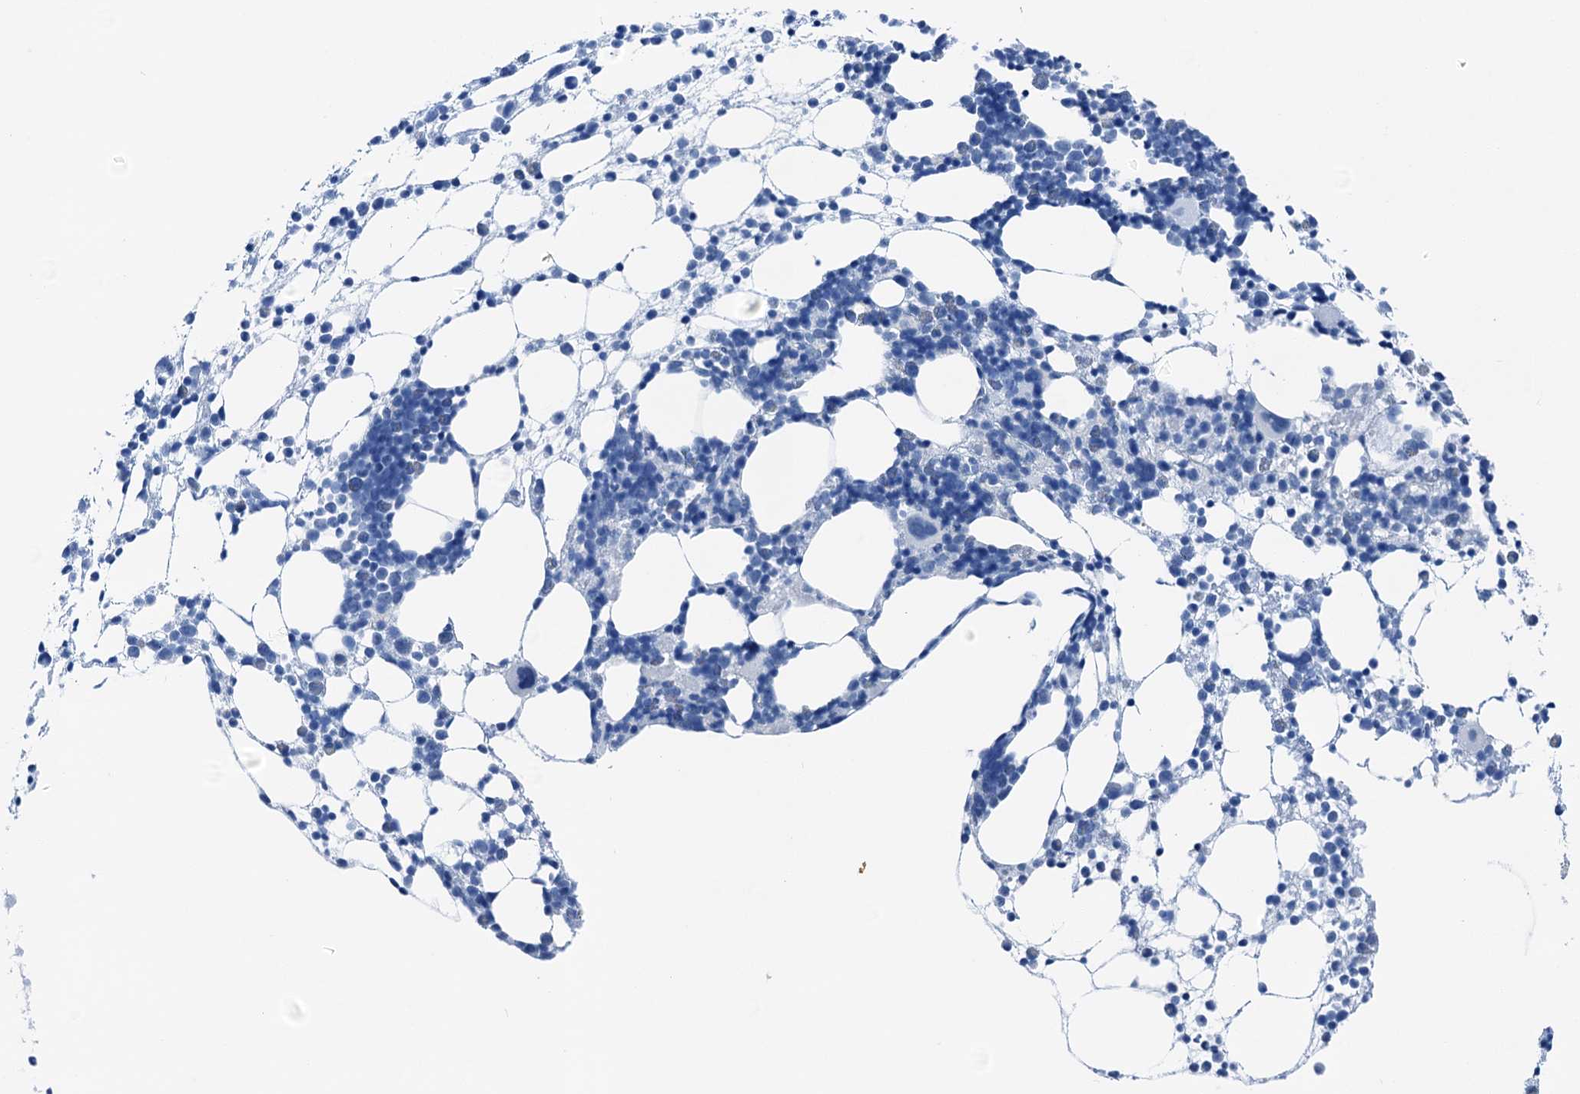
{"staining": {"intensity": "negative", "quantity": "none", "location": "none"}, "tissue": "bone marrow", "cell_type": "Hematopoietic cells", "image_type": "normal", "snomed": [{"axis": "morphology", "description": "Normal tissue, NOS"}, {"axis": "topography", "description": "Bone marrow"}], "caption": "A micrograph of bone marrow stained for a protein demonstrates no brown staining in hematopoietic cells. (DAB (3,3'-diaminobenzidine) IHC with hematoxylin counter stain).", "gene": "CBLN3", "patient": {"sex": "female", "age": 57}}